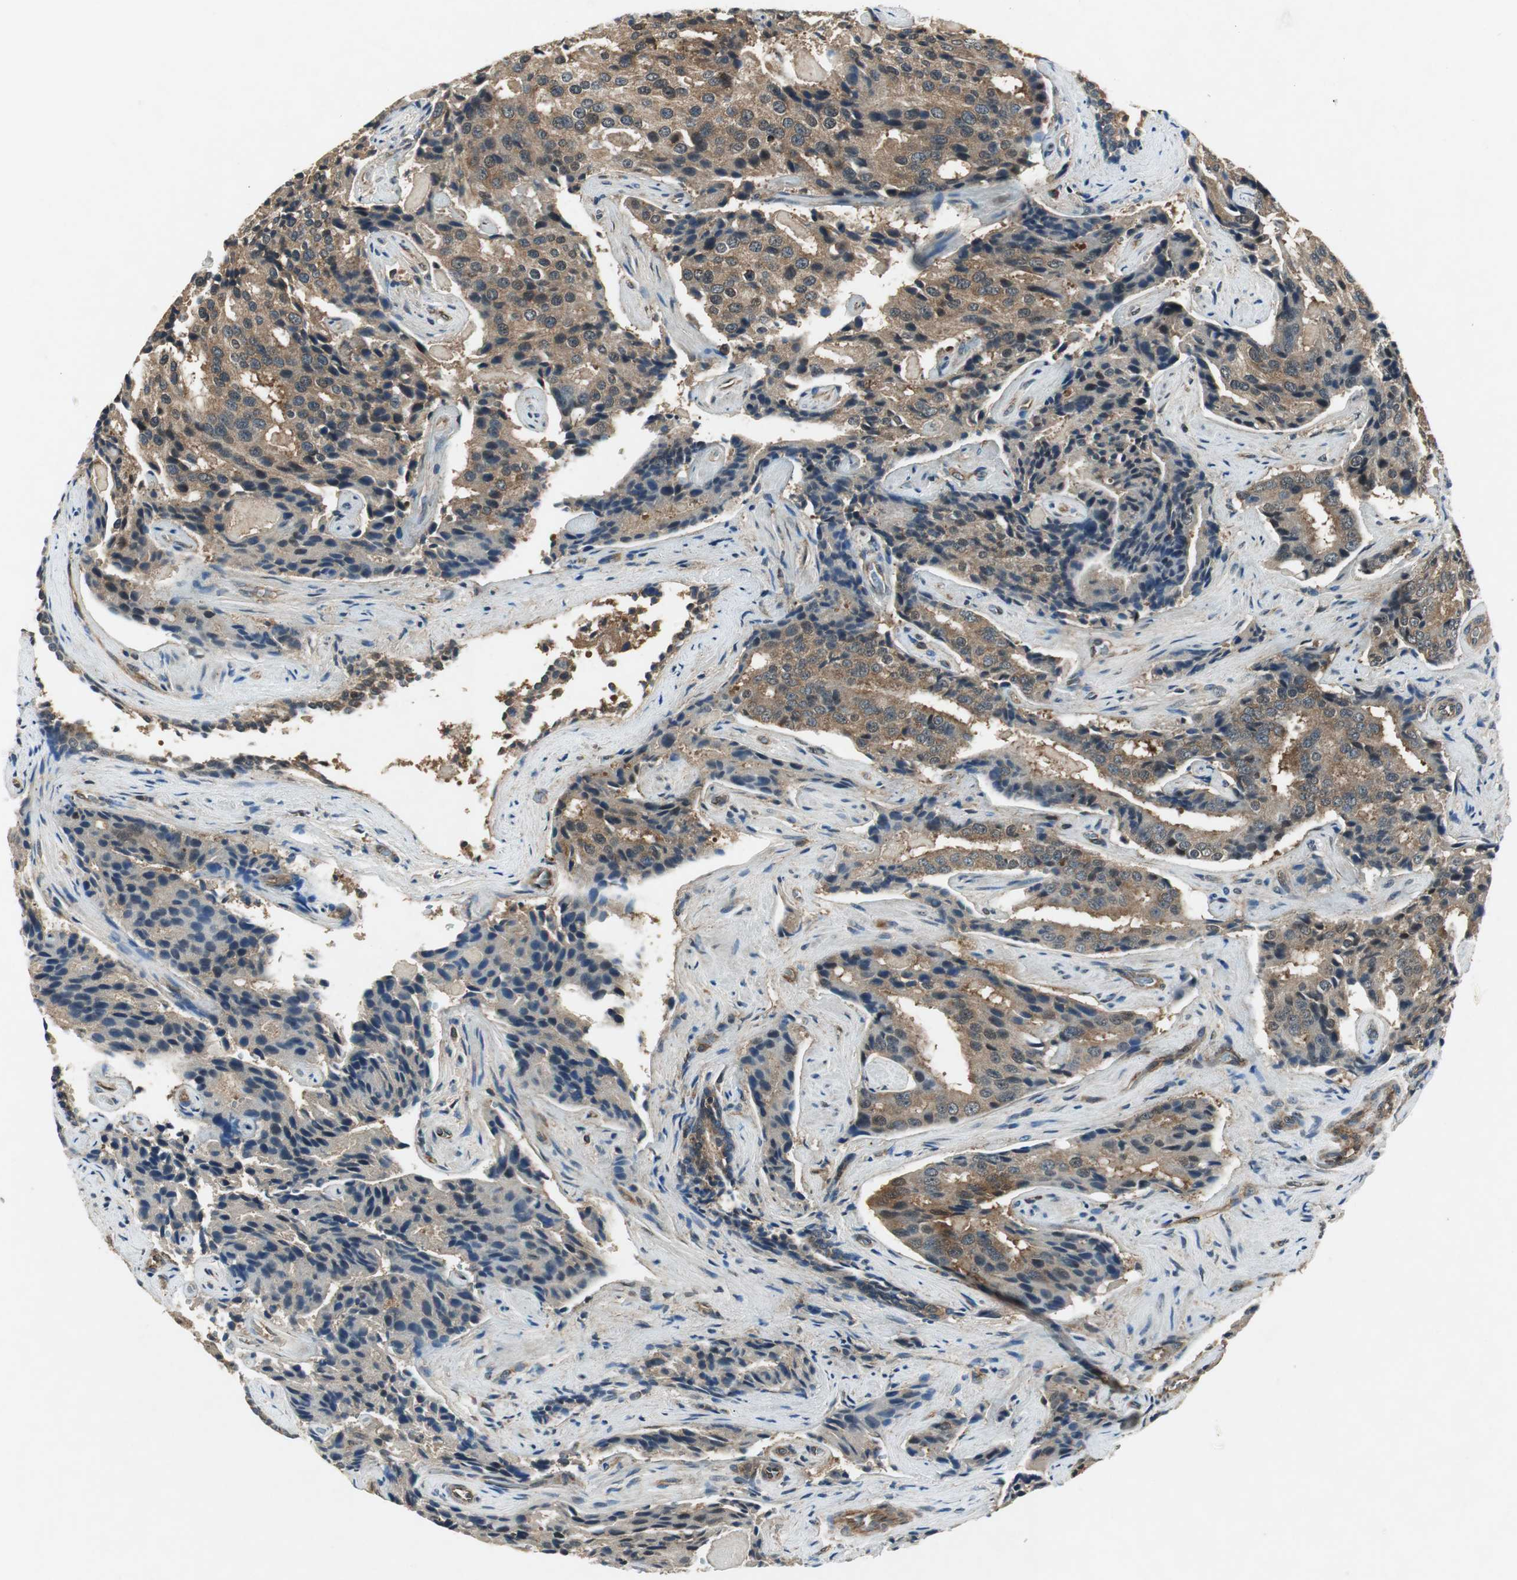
{"staining": {"intensity": "moderate", "quantity": ">75%", "location": "cytoplasmic/membranous"}, "tissue": "prostate cancer", "cell_type": "Tumor cells", "image_type": "cancer", "snomed": [{"axis": "morphology", "description": "Adenocarcinoma, High grade"}, {"axis": "topography", "description": "Prostate"}], "caption": "High-grade adenocarcinoma (prostate) tissue exhibits moderate cytoplasmic/membranous staining in approximately >75% of tumor cells, visualized by immunohistochemistry.", "gene": "PSMB4", "patient": {"sex": "male", "age": 58}}